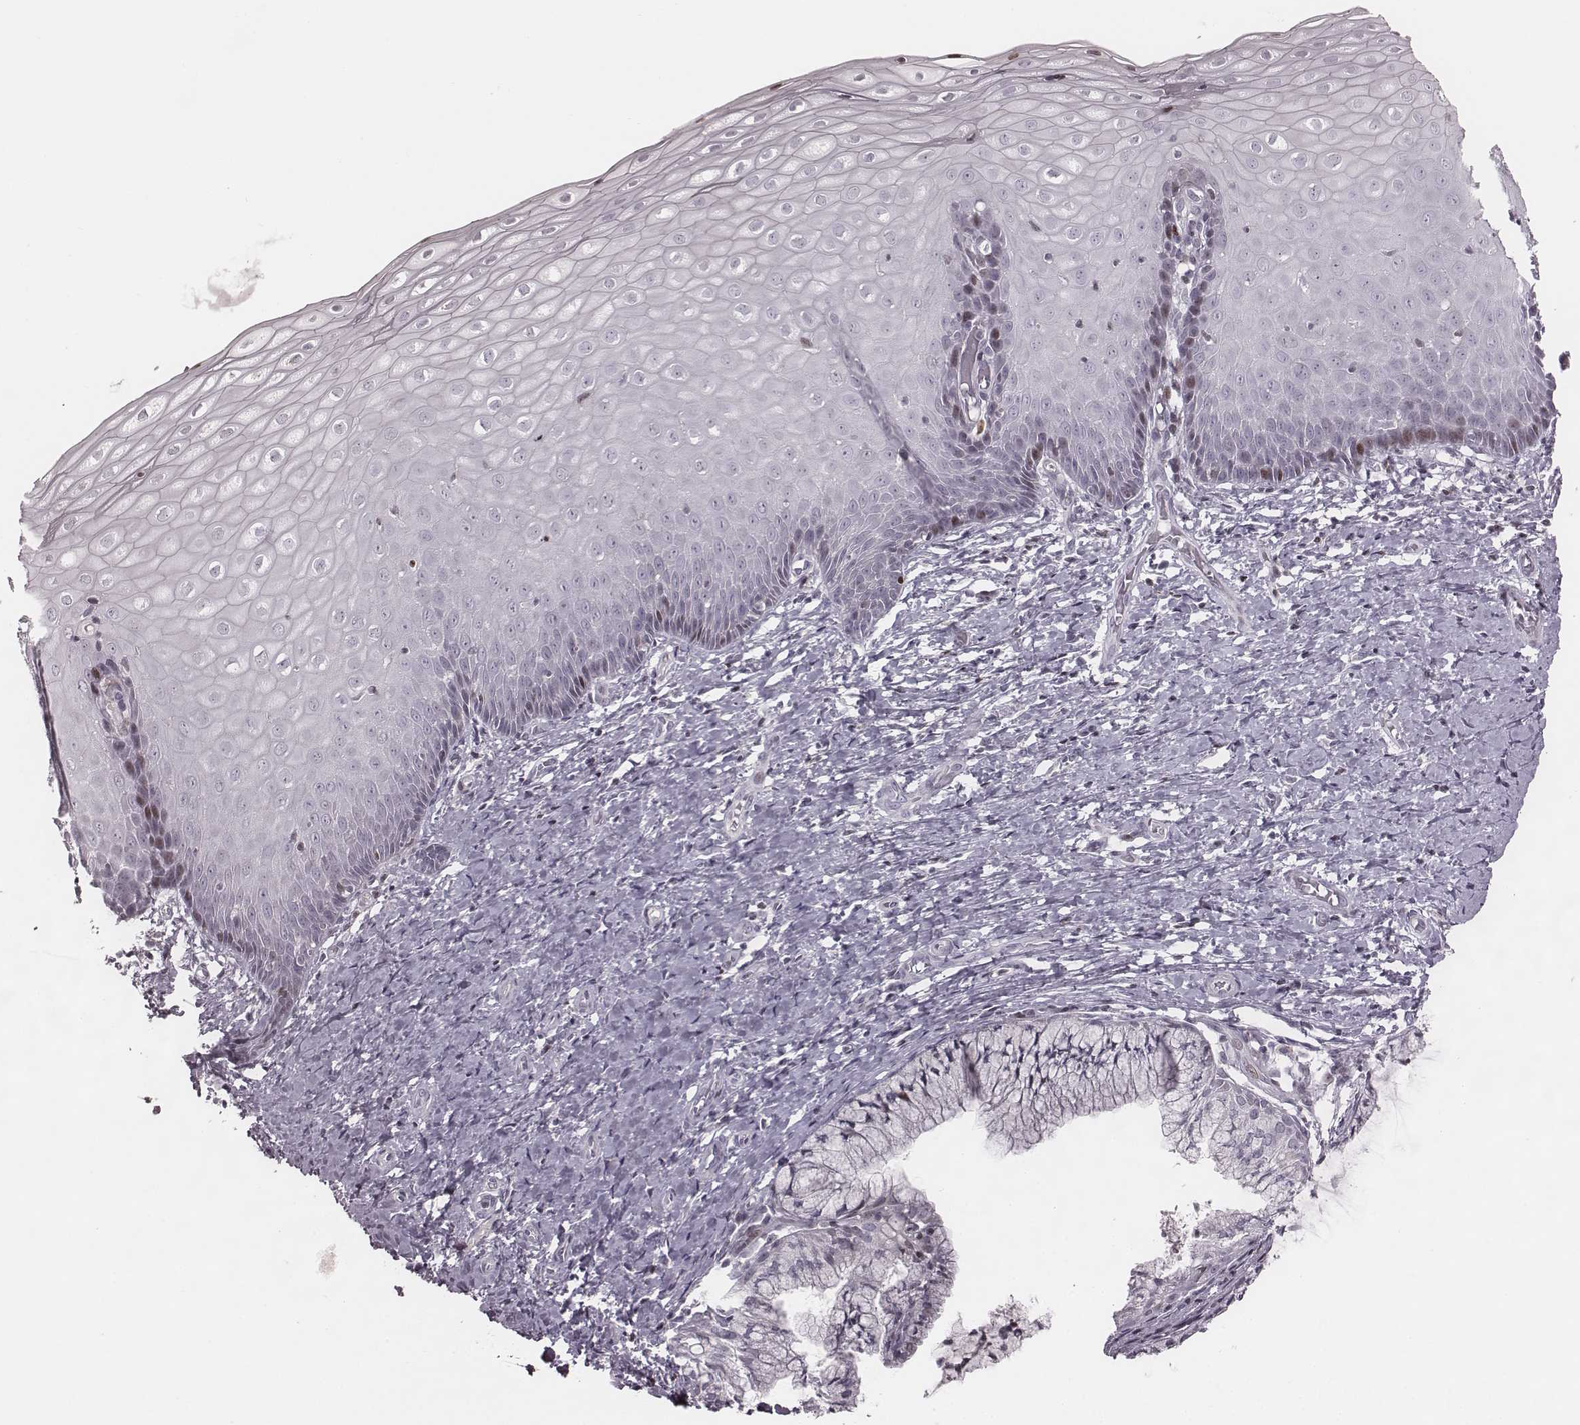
{"staining": {"intensity": "negative", "quantity": "none", "location": "none"}, "tissue": "cervix", "cell_type": "Glandular cells", "image_type": "normal", "snomed": [{"axis": "morphology", "description": "Normal tissue, NOS"}, {"axis": "topography", "description": "Cervix"}], "caption": "High power microscopy histopathology image of an IHC photomicrograph of unremarkable cervix, revealing no significant positivity in glandular cells. The staining was performed using DAB to visualize the protein expression in brown, while the nuclei were stained in blue with hematoxylin (Magnification: 20x).", "gene": "NDC1", "patient": {"sex": "female", "age": 37}}